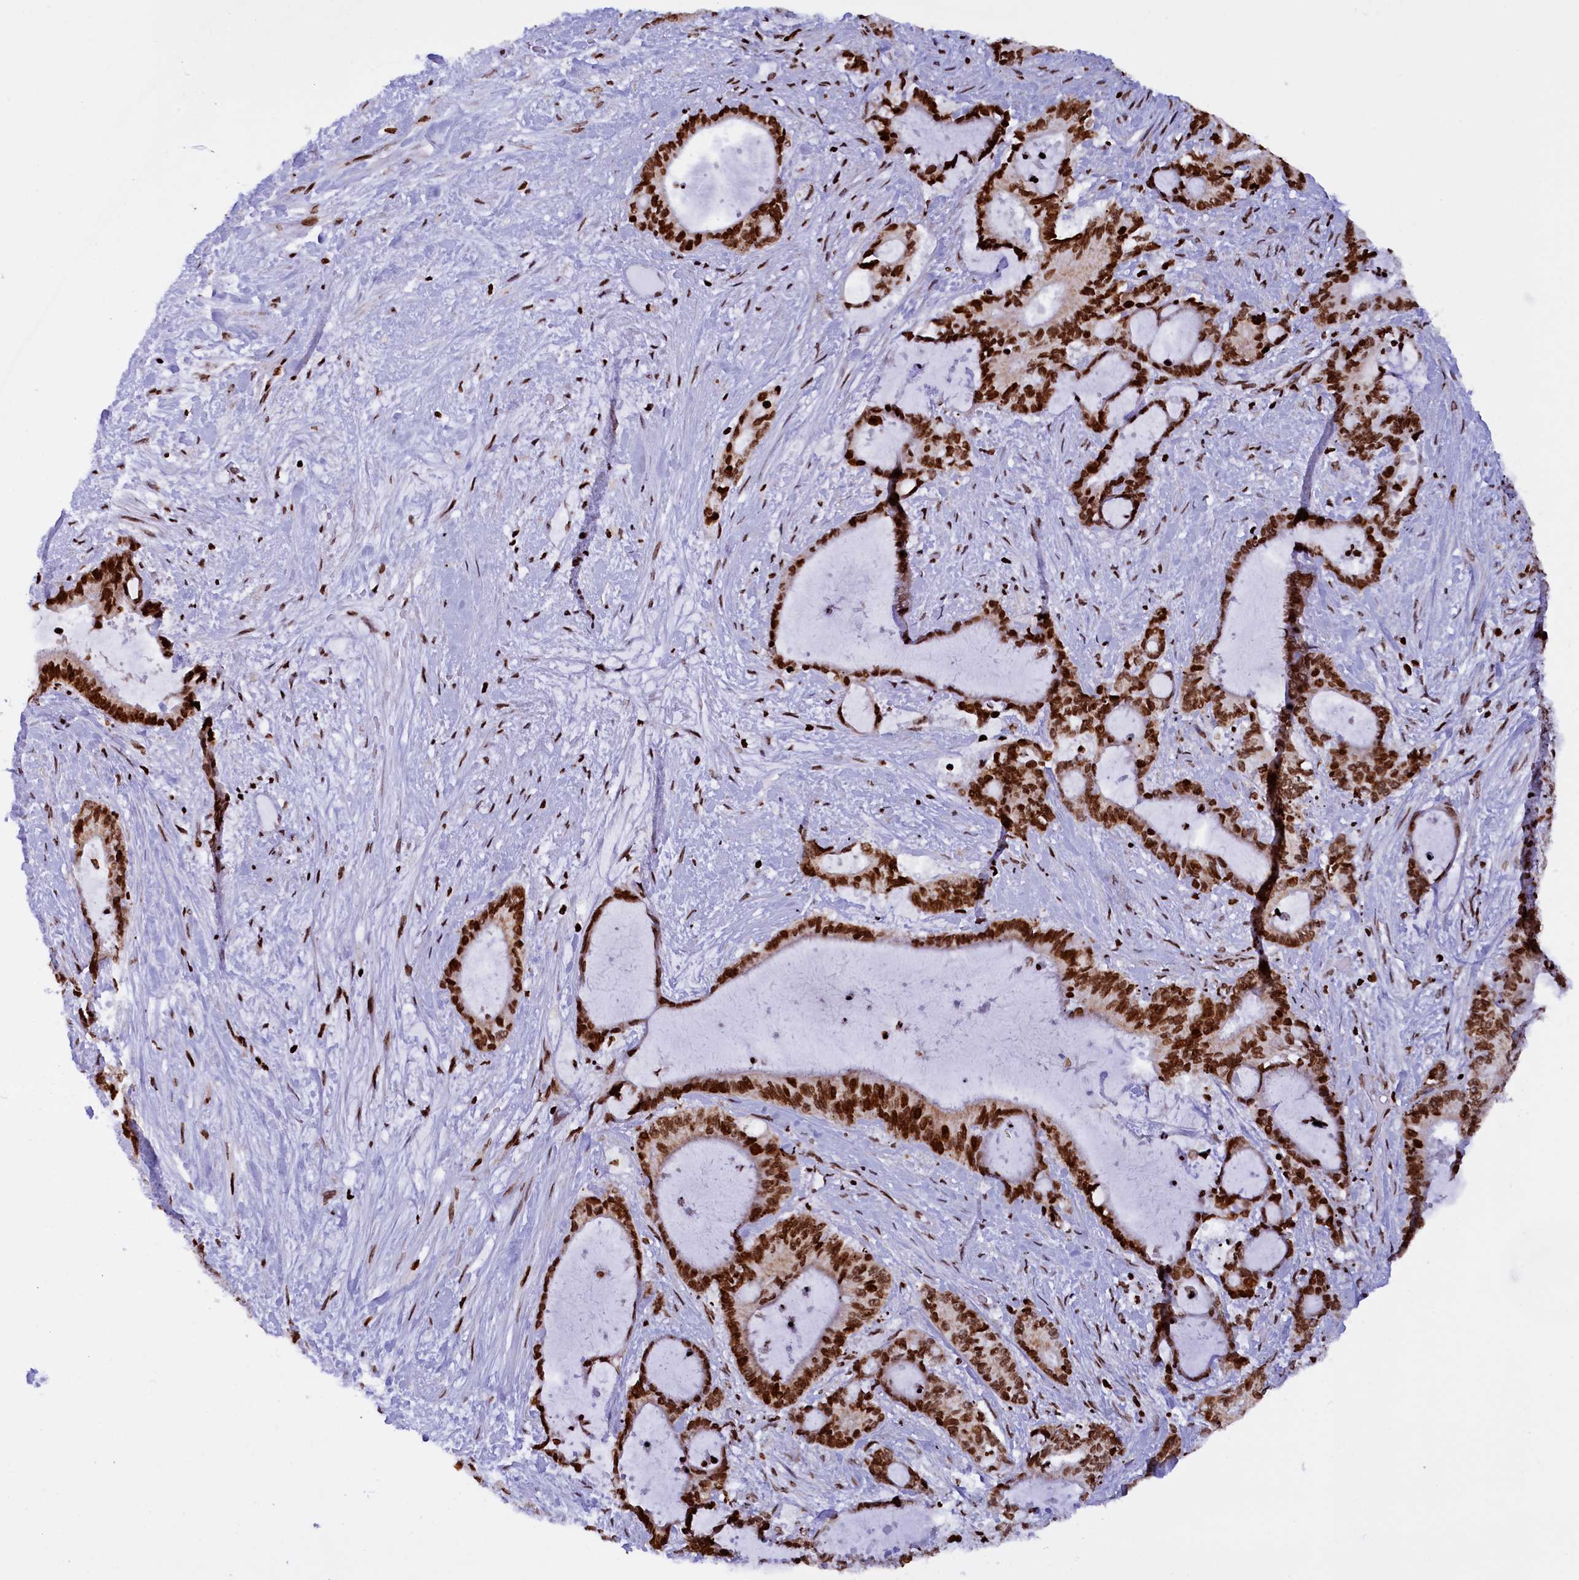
{"staining": {"intensity": "strong", "quantity": ">75%", "location": "nuclear"}, "tissue": "liver cancer", "cell_type": "Tumor cells", "image_type": "cancer", "snomed": [{"axis": "morphology", "description": "Normal tissue, NOS"}, {"axis": "morphology", "description": "Cholangiocarcinoma"}, {"axis": "topography", "description": "Liver"}, {"axis": "topography", "description": "Peripheral nerve tissue"}], "caption": "About >75% of tumor cells in cholangiocarcinoma (liver) demonstrate strong nuclear protein positivity as visualized by brown immunohistochemical staining.", "gene": "TIMM29", "patient": {"sex": "female", "age": 73}}